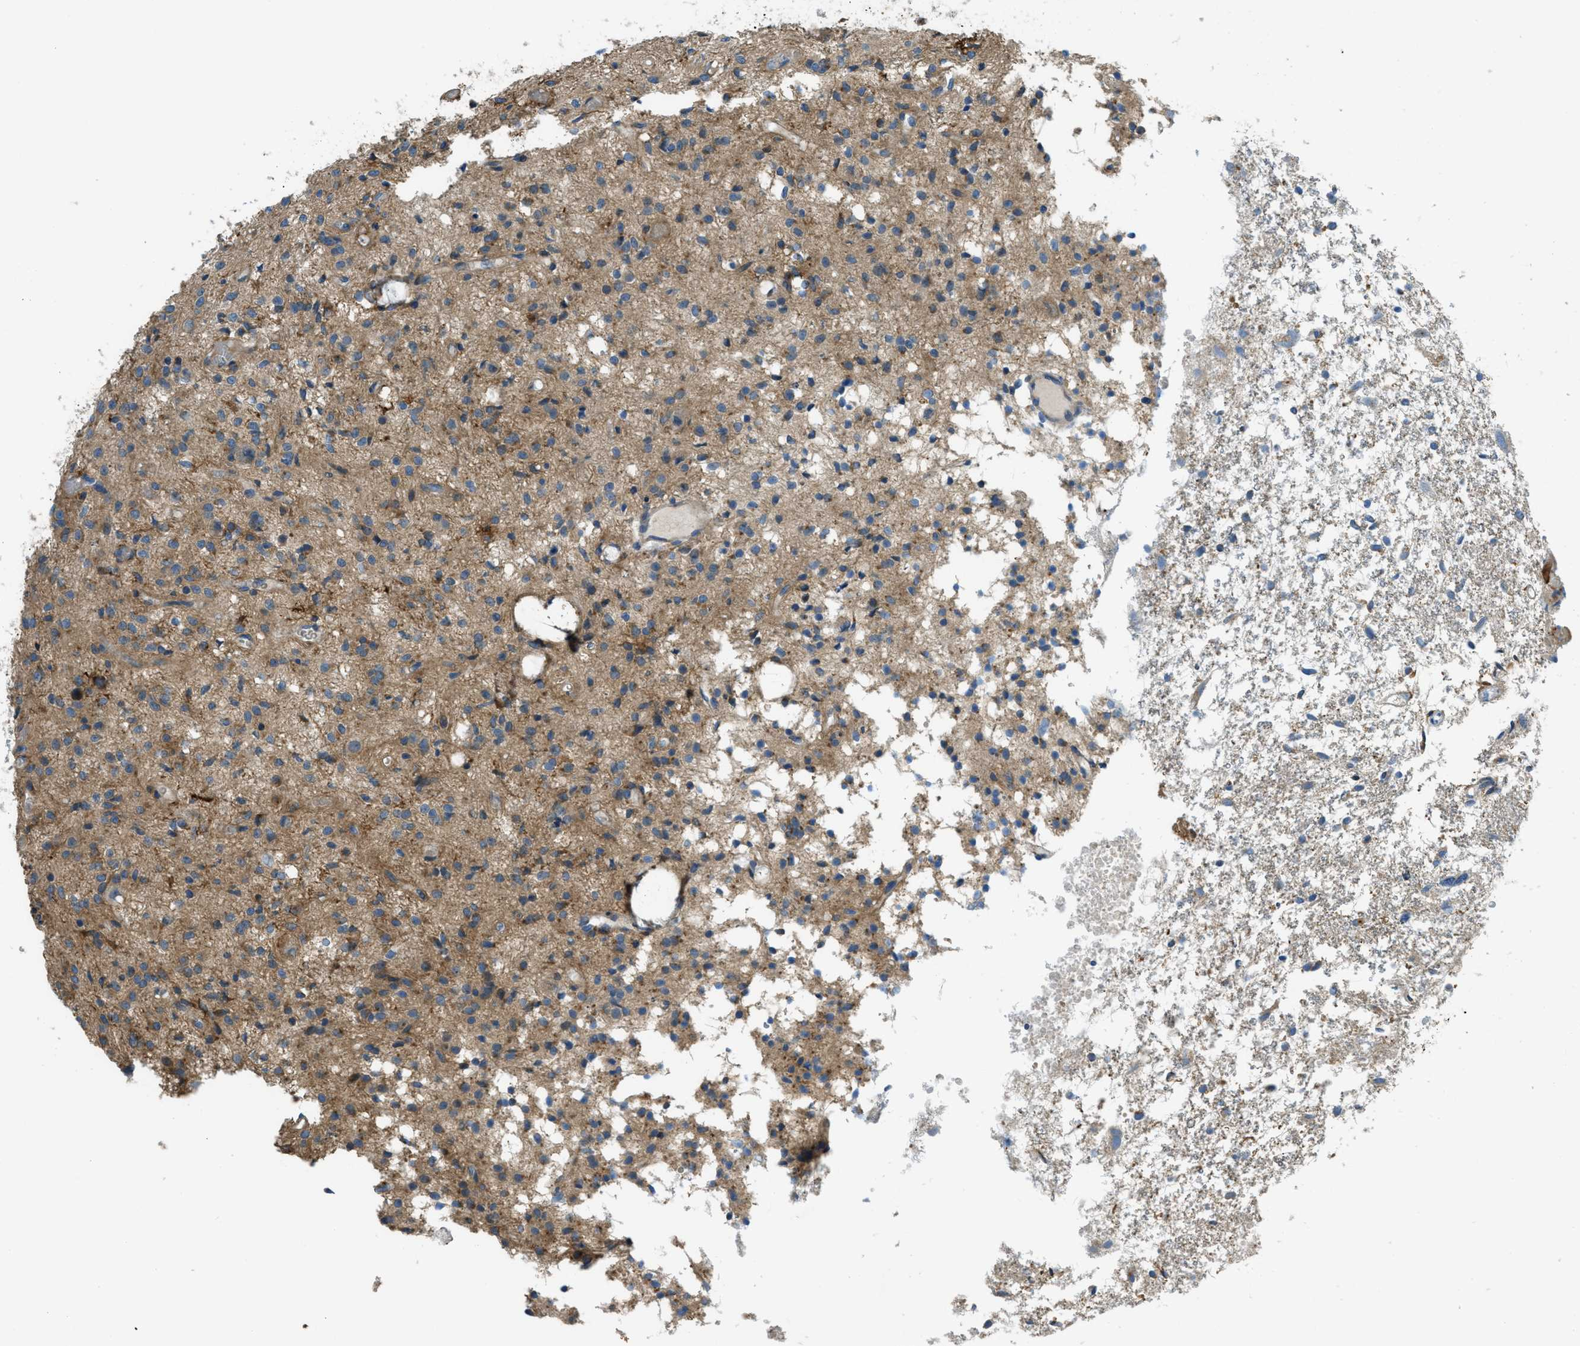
{"staining": {"intensity": "moderate", "quantity": ">75%", "location": "cytoplasmic/membranous"}, "tissue": "glioma", "cell_type": "Tumor cells", "image_type": "cancer", "snomed": [{"axis": "morphology", "description": "Glioma, malignant, High grade"}, {"axis": "topography", "description": "Brain"}], "caption": "High-grade glioma (malignant) was stained to show a protein in brown. There is medium levels of moderate cytoplasmic/membranous positivity in approximately >75% of tumor cells.", "gene": "RFFL", "patient": {"sex": "female", "age": 59}}